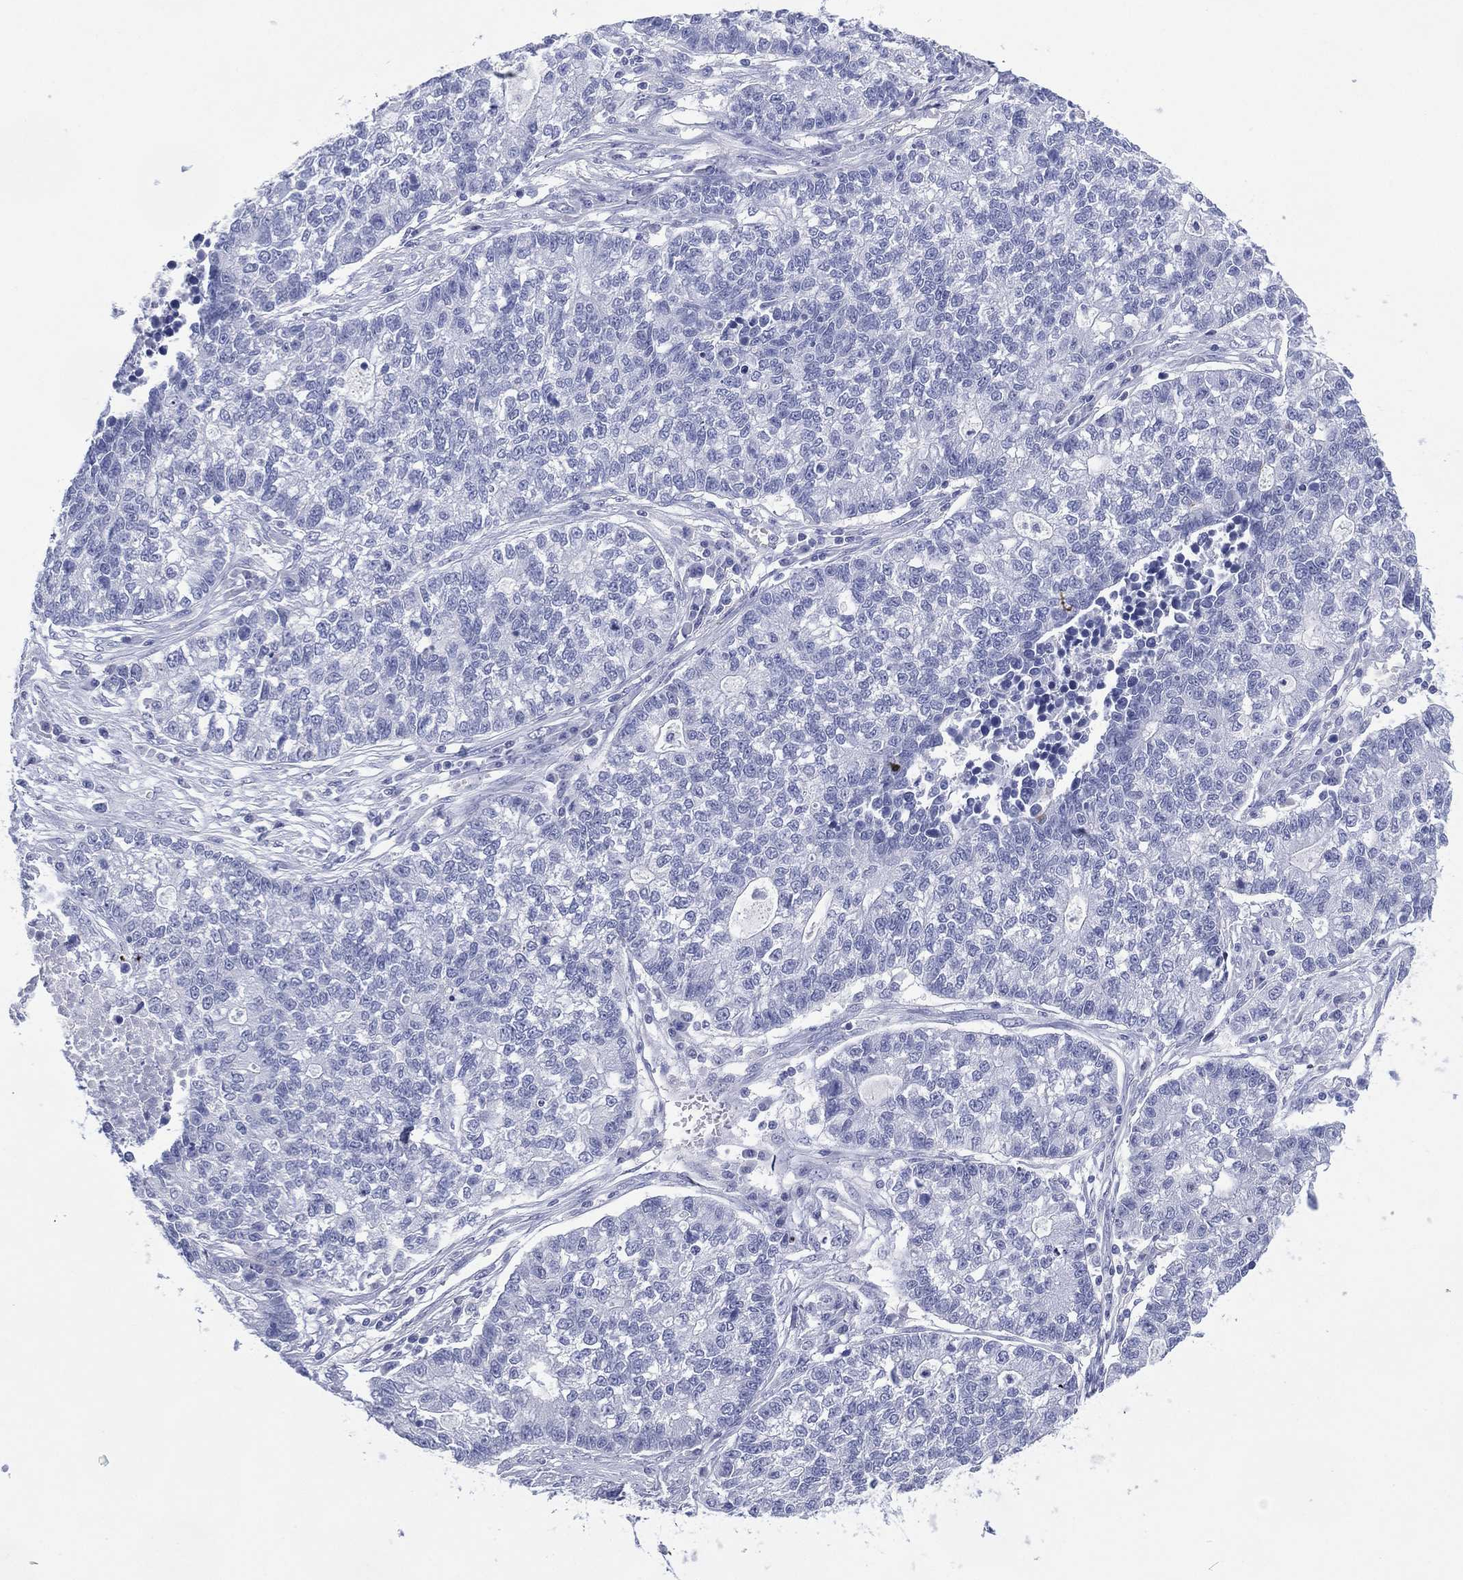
{"staining": {"intensity": "negative", "quantity": "none", "location": "none"}, "tissue": "lung cancer", "cell_type": "Tumor cells", "image_type": "cancer", "snomed": [{"axis": "morphology", "description": "Adenocarcinoma, NOS"}, {"axis": "topography", "description": "Lung"}], "caption": "A photomicrograph of lung adenocarcinoma stained for a protein reveals no brown staining in tumor cells. The staining was performed using DAB to visualize the protein expression in brown, while the nuclei were stained in blue with hematoxylin (Magnification: 20x).", "gene": "DSG1", "patient": {"sex": "male", "age": 57}}